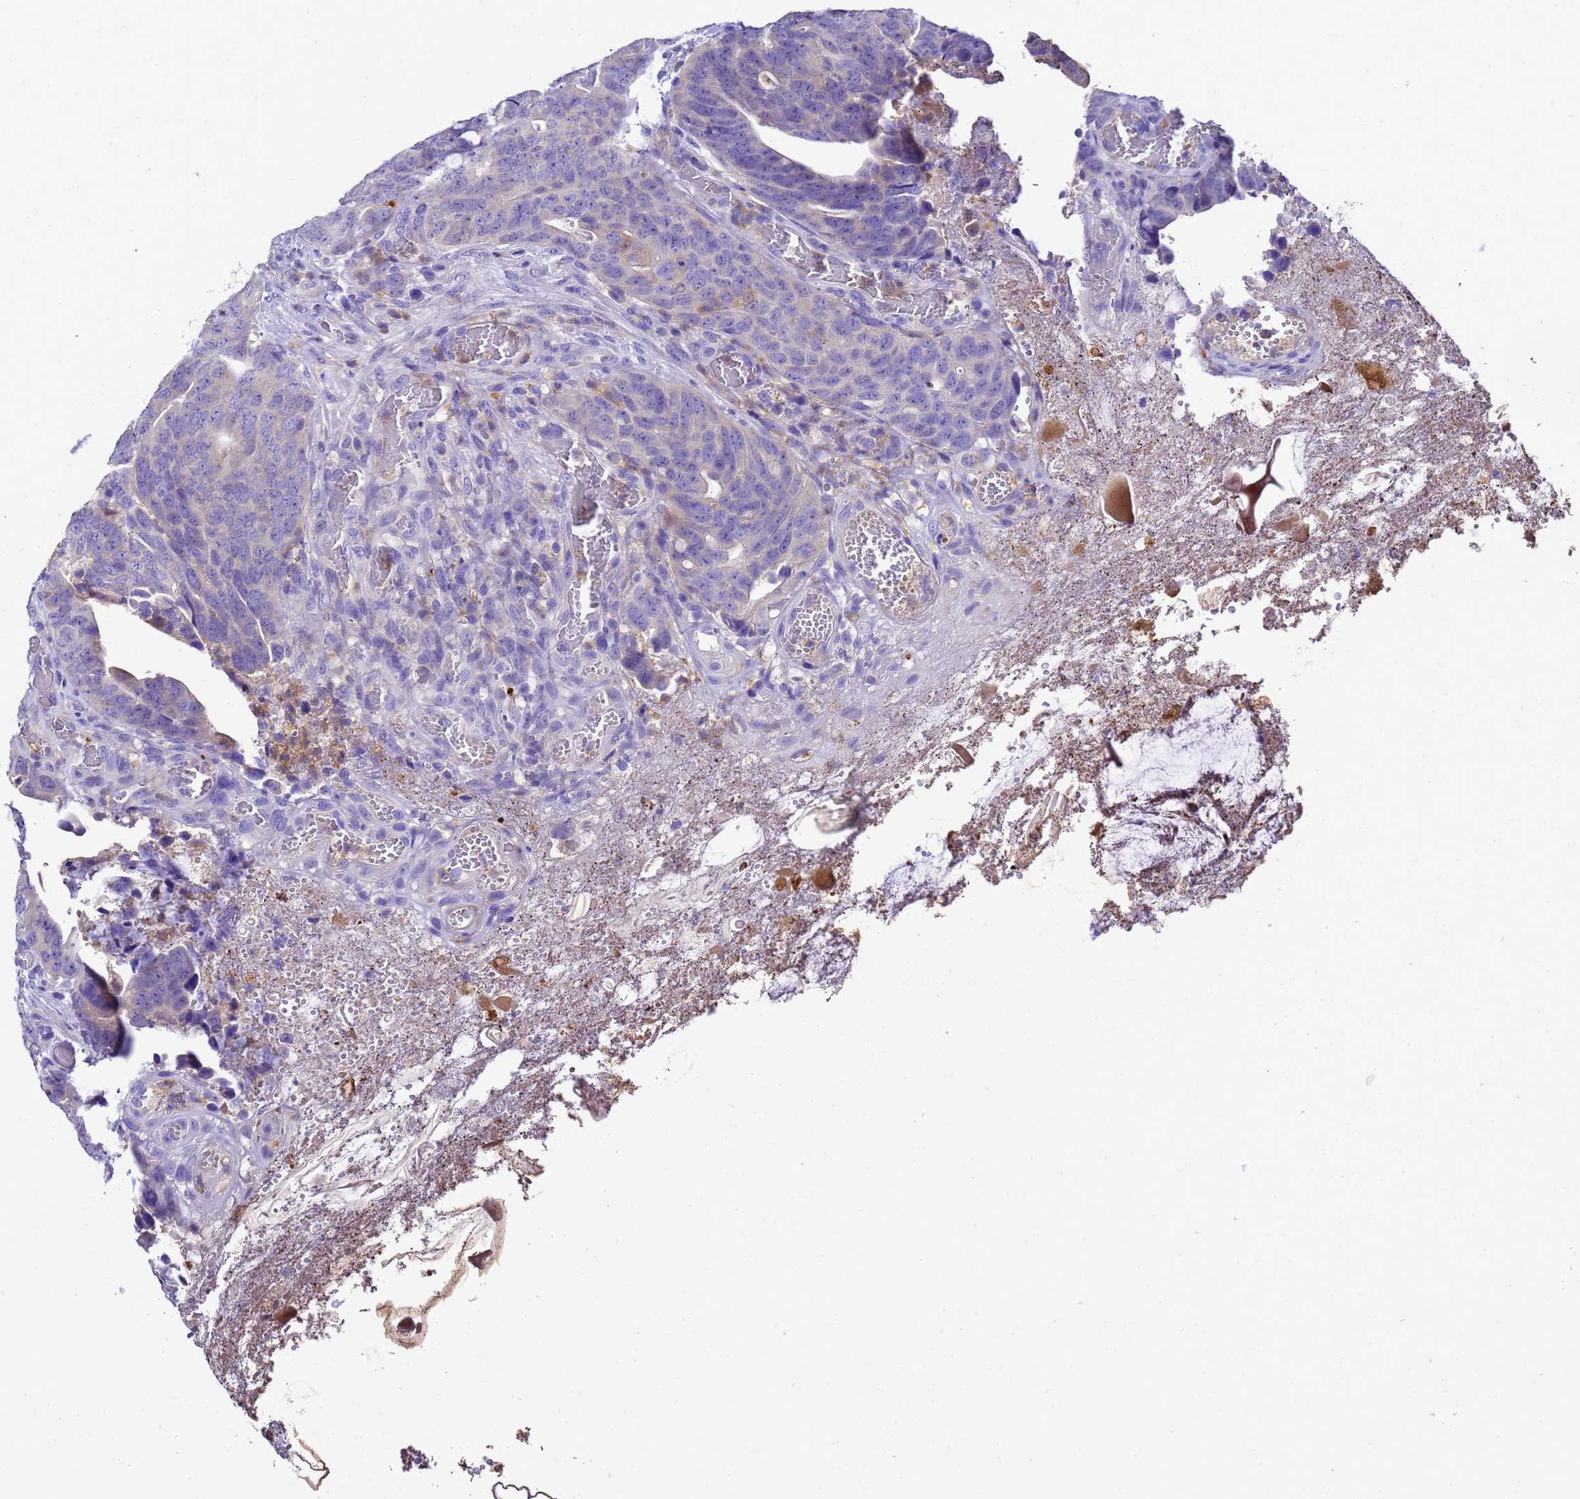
{"staining": {"intensity": "negative", "quantity": "none", "location": "none"}, "tissue": "colorectal cancer", "cell_type": "Tumor cells", "image_type": "cancer", "snomed": [{"axis": "morphology", "description": "Adenocarcinoma, NOS"}, {"axis": "topography", "description": "Colon"}], "caption": "Photomicrograph shows no protein staining in tumor cells of colorectal adenocarcinoma tissue.", "gene": "UGT2A1", "patient": {"sex": "female", "age": 82}}